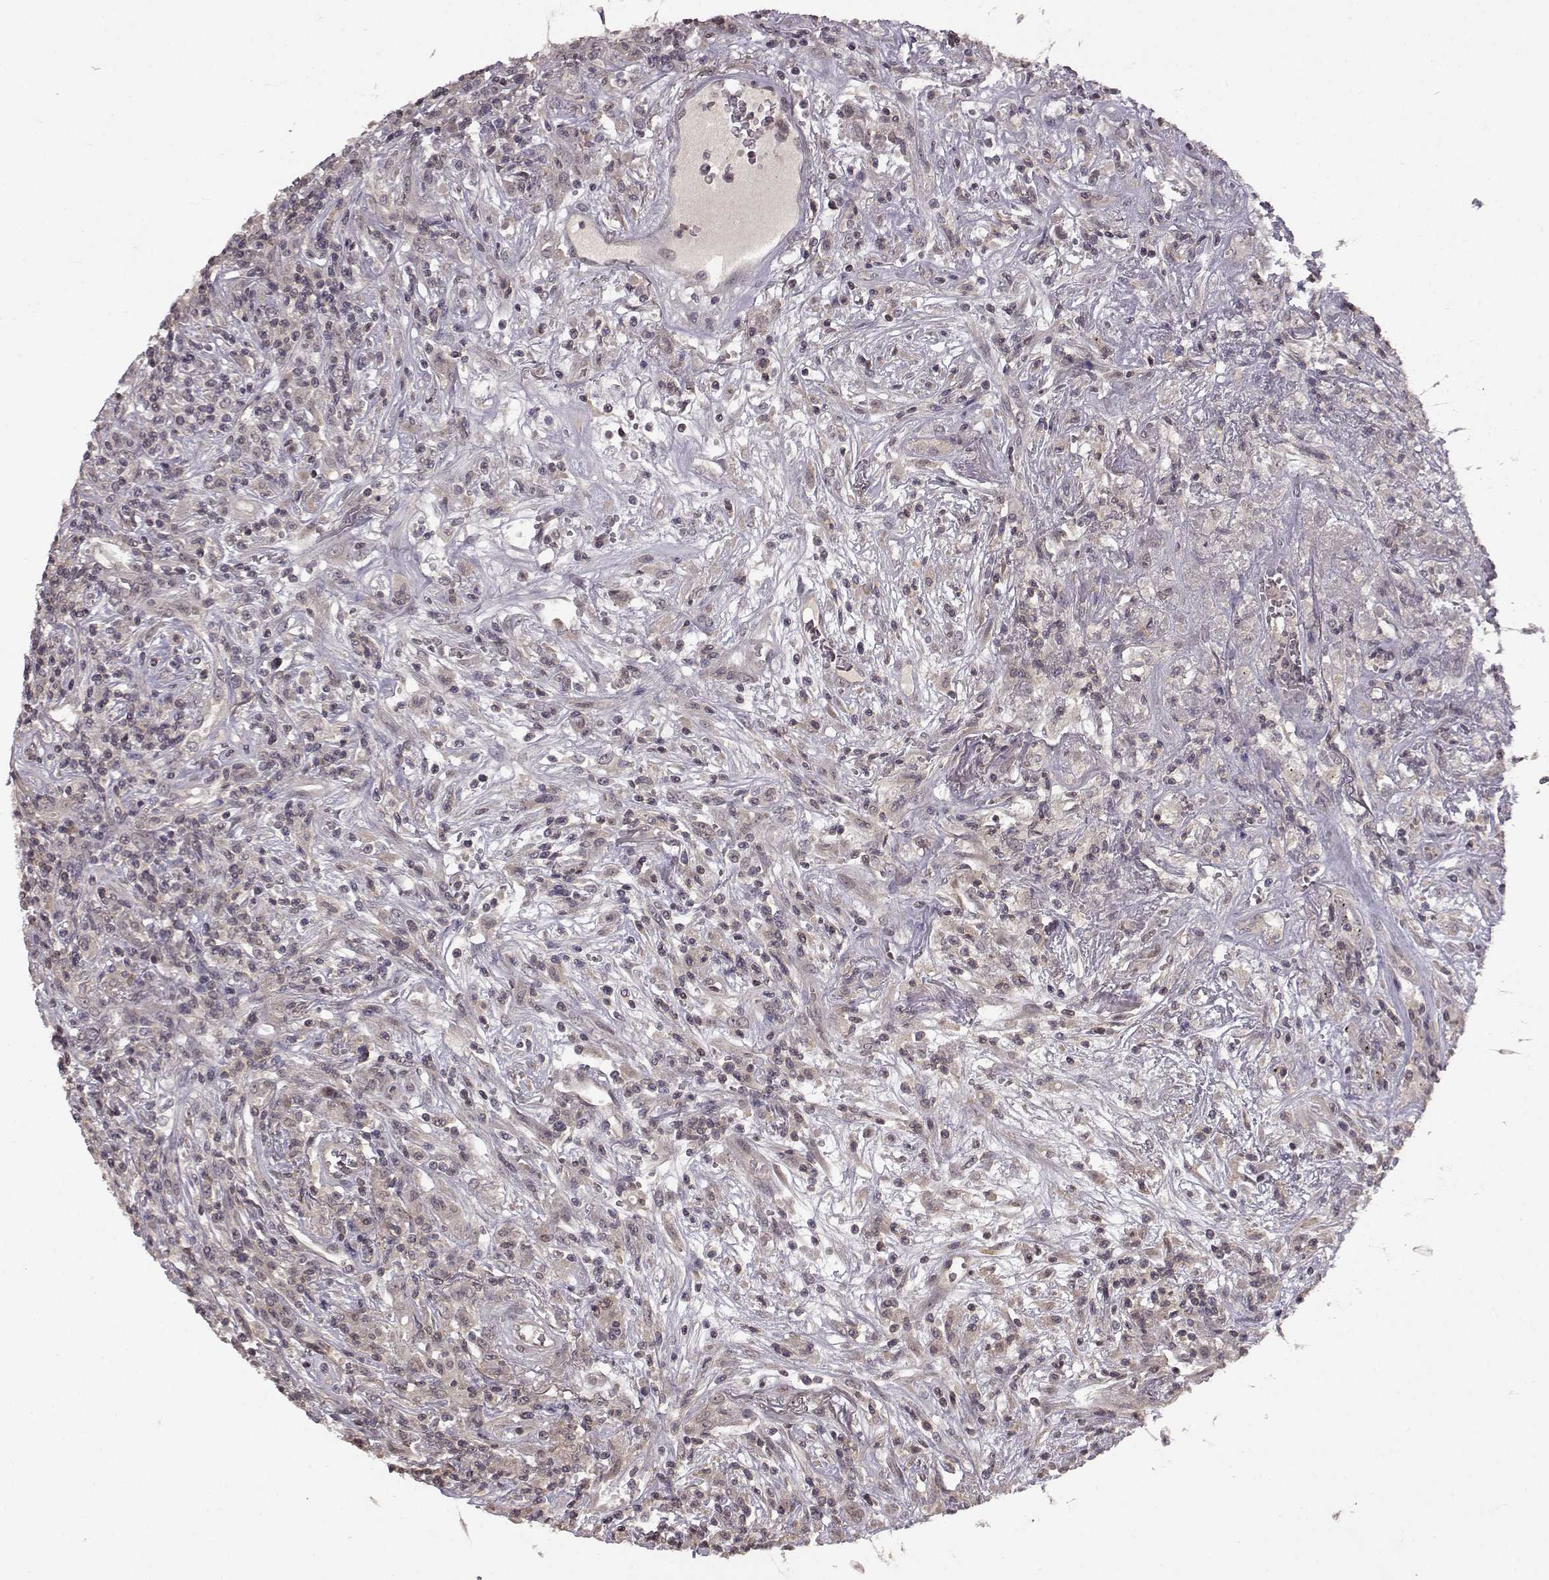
{"staining": {"intensity": "negative", "quantity": "none", "location": "none"}, "tissue": "lymphoma", "cell_type": "Tumor cells", "image_type": "cancer", "snomed": [{"axis": "morphology", "description": "Malignant lymphoma, non-Hodgkin's type, High grade"}, {"axis": "topography", "description": "Lung"}], "caption": "Human lymphoma stained for a protein using immunohistochemistry exhibits no positivity in tumor cells.", "gene": "NTRK2", "patient": {"sex": "male", "age": 79}}